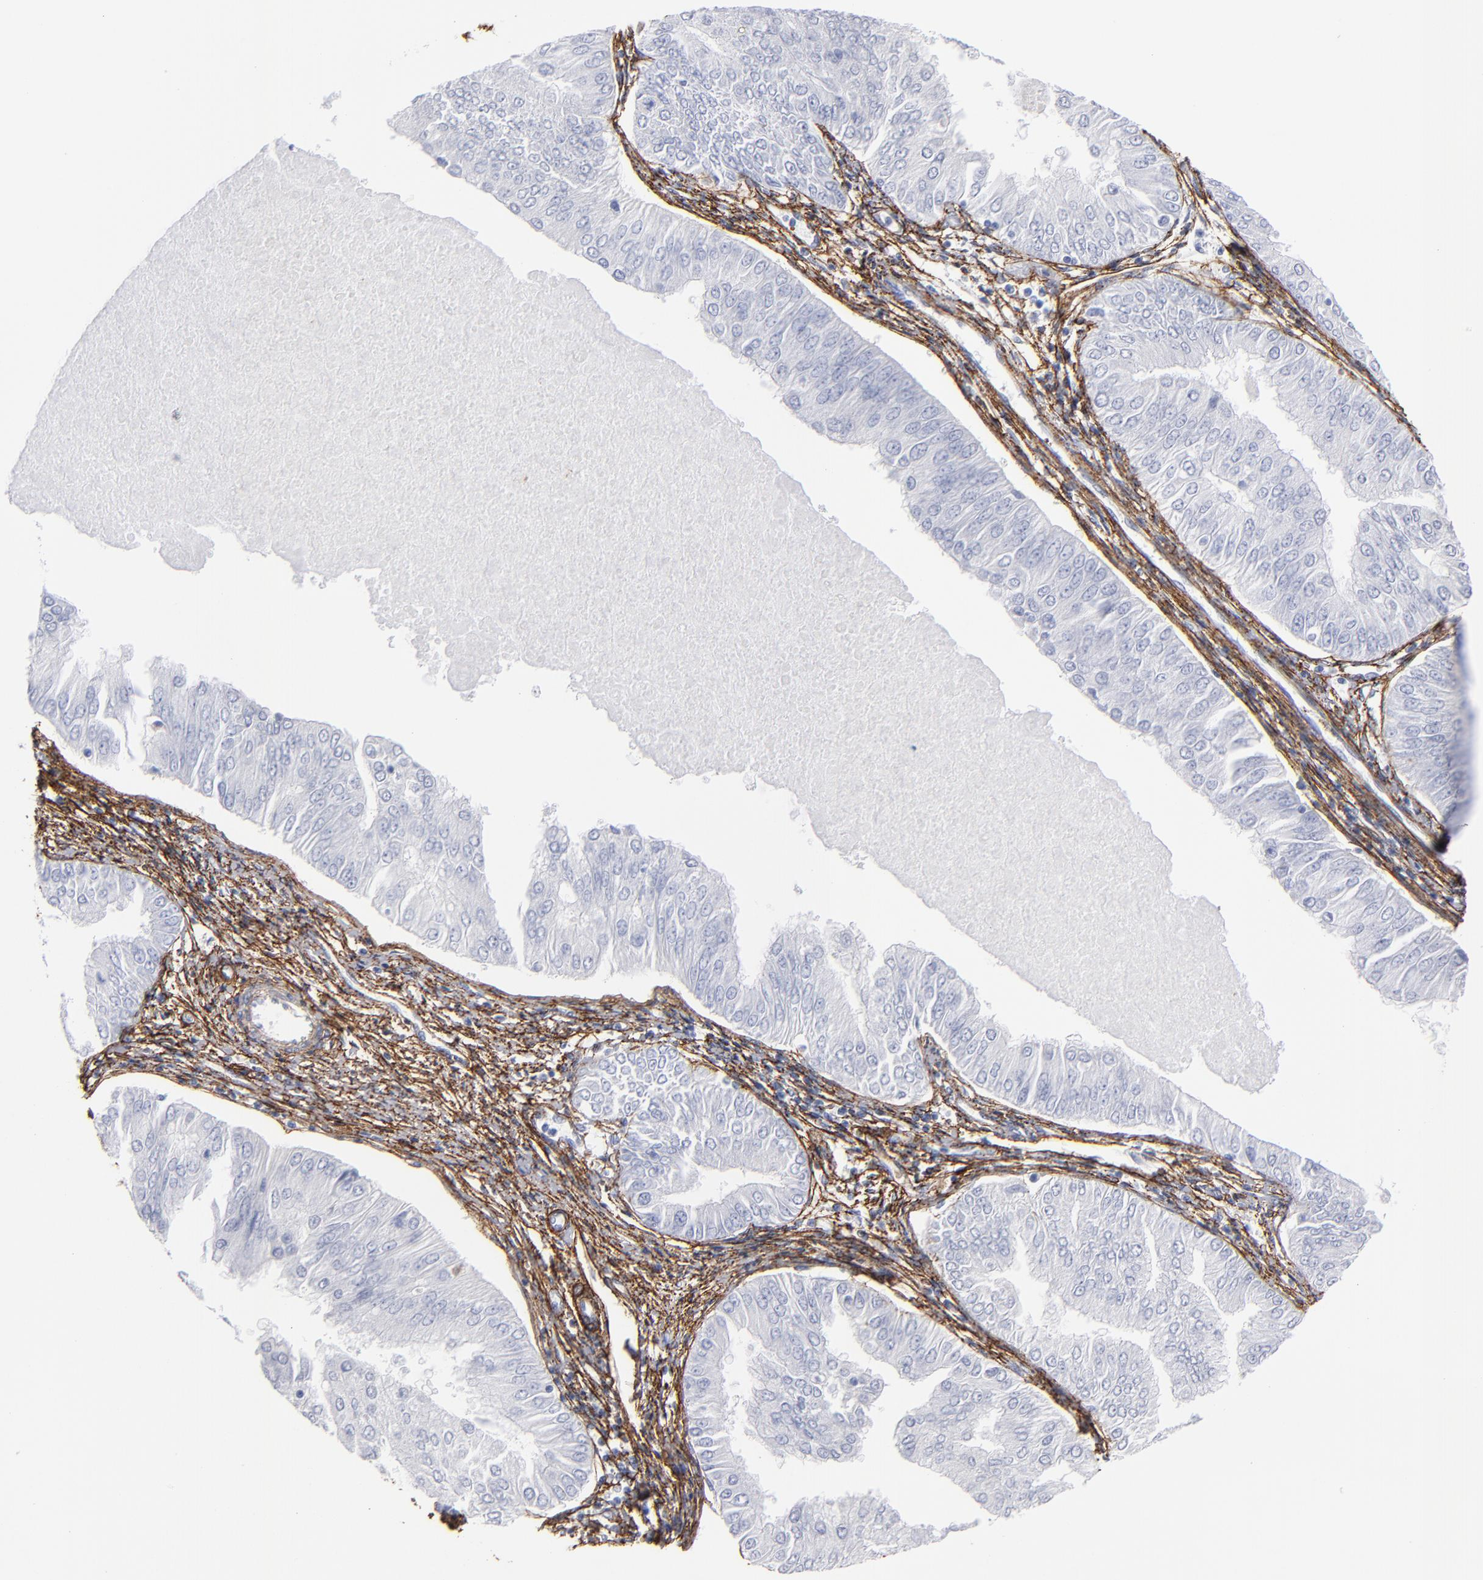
{"staining": {"intensity": "negative", "quantity": "none", "location": "none"}, "tissue": "endometrial cancer", "cell_type": "Tumor cells", "image_type": "cancer", "snomed": [{"axis": "morphology", "description": "Adenocarcinoma, NOS"}, {"axis": "topography", "description": "Endometrium"}], "caption": "DAB immunohistochemical staining of human endometrial cancer reveals no significant positivity in tumor cells.", "gene": "EMILIN1", "patient": {"sex": "female", "age": 53}}